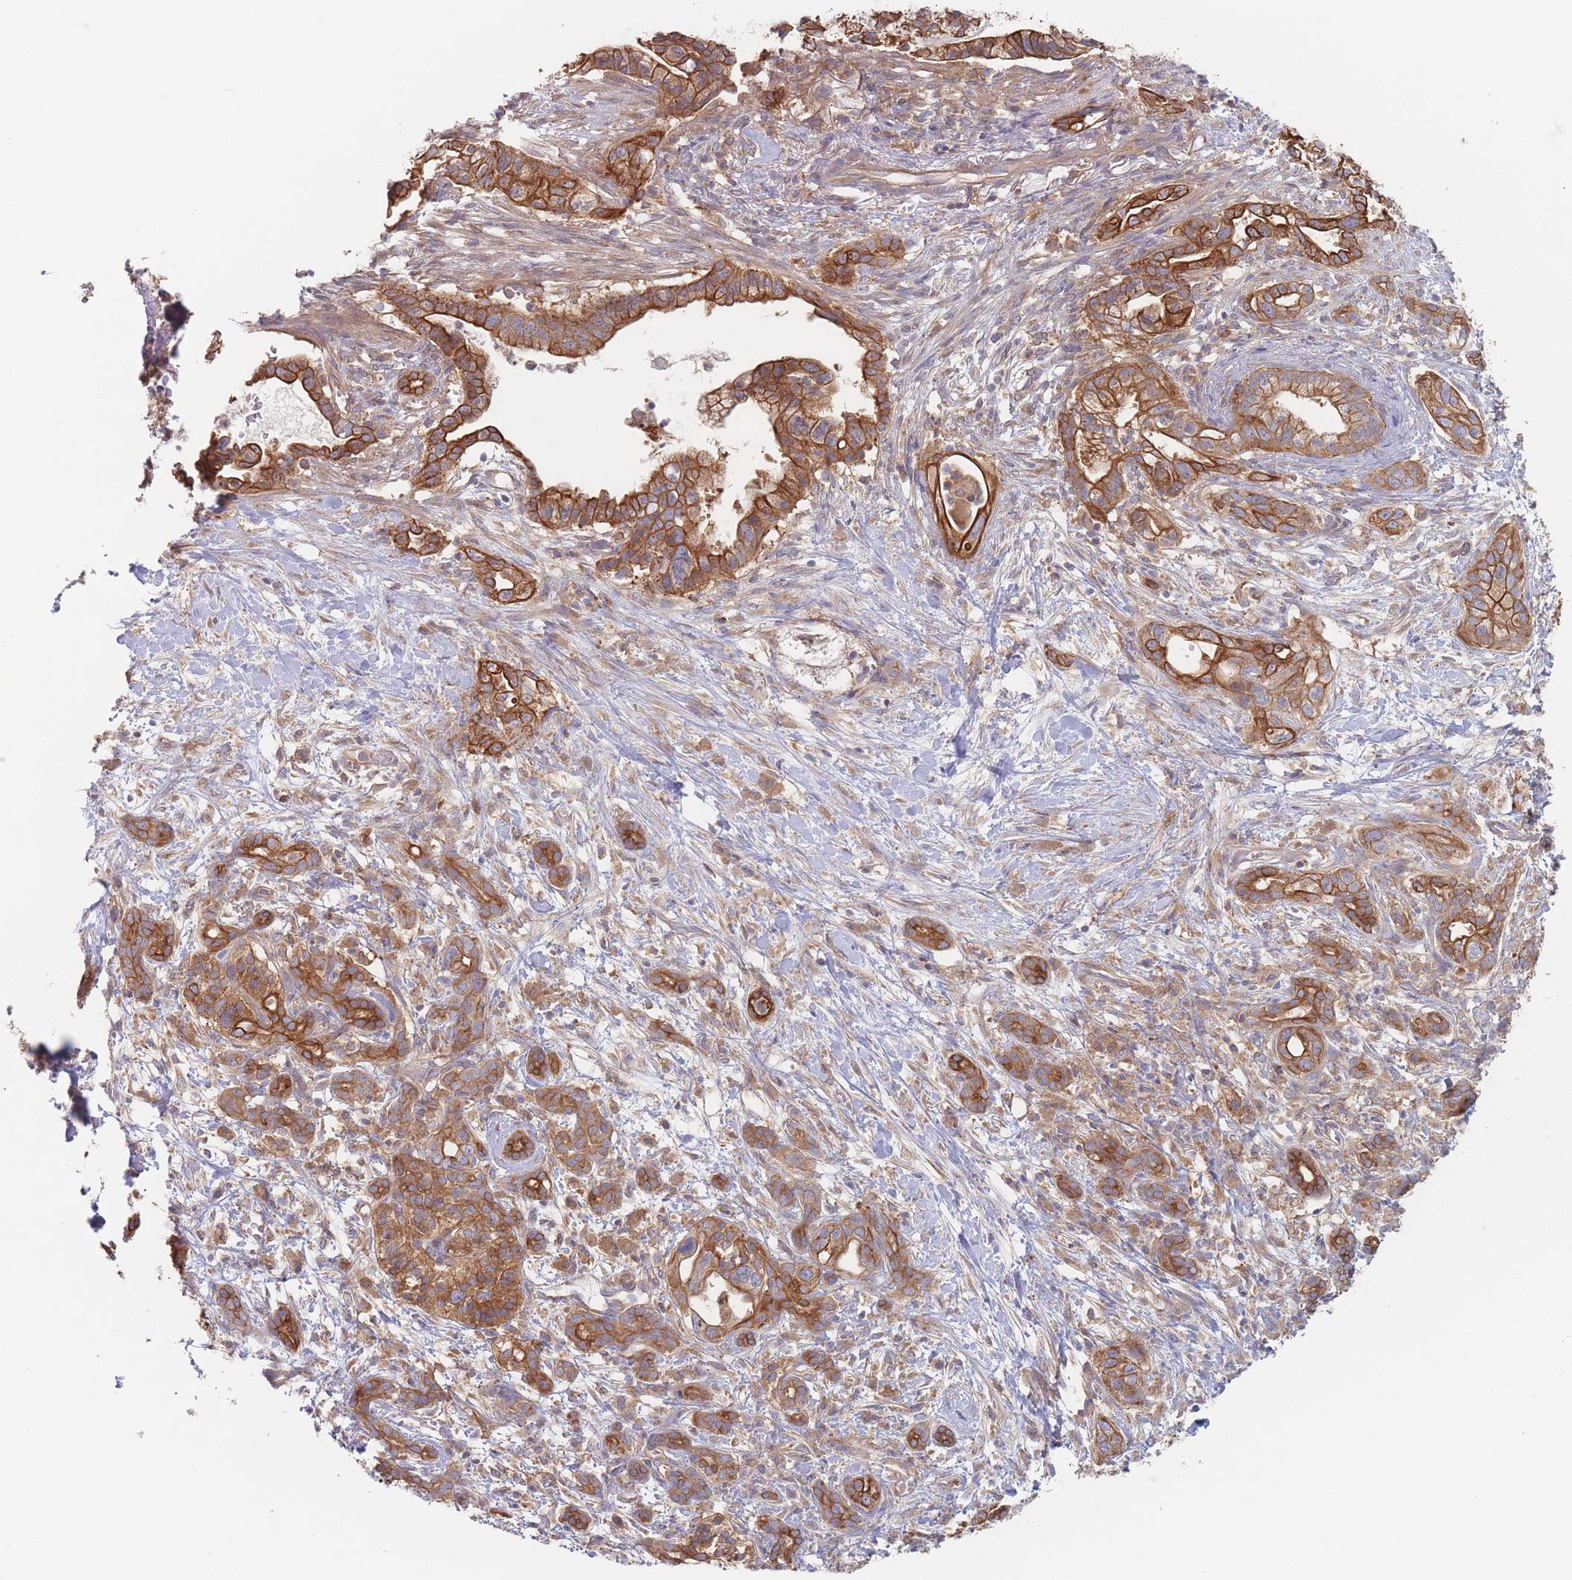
{"staining": {"intensity": "strong", "quantity": ">75%", "location": "cytoplasmic/membranous"}, "tissue": "pancreatic cancer", "cell_type": "Tumor cells", "image_type": "cancer", "snomed": [{"axis": "morphology", "description": "Adenocarcinoma, NOS"}, {"axis": "topography", "description": "Pancreas"}], "caption": "Pancreatic cancer stained with immunohistochemistry reveals strong cytoplasmic/membranous staining in approximately >75% of tumor cells.", "gene": "EFCC1", "patient": {"sex": "male", "age": 44}}